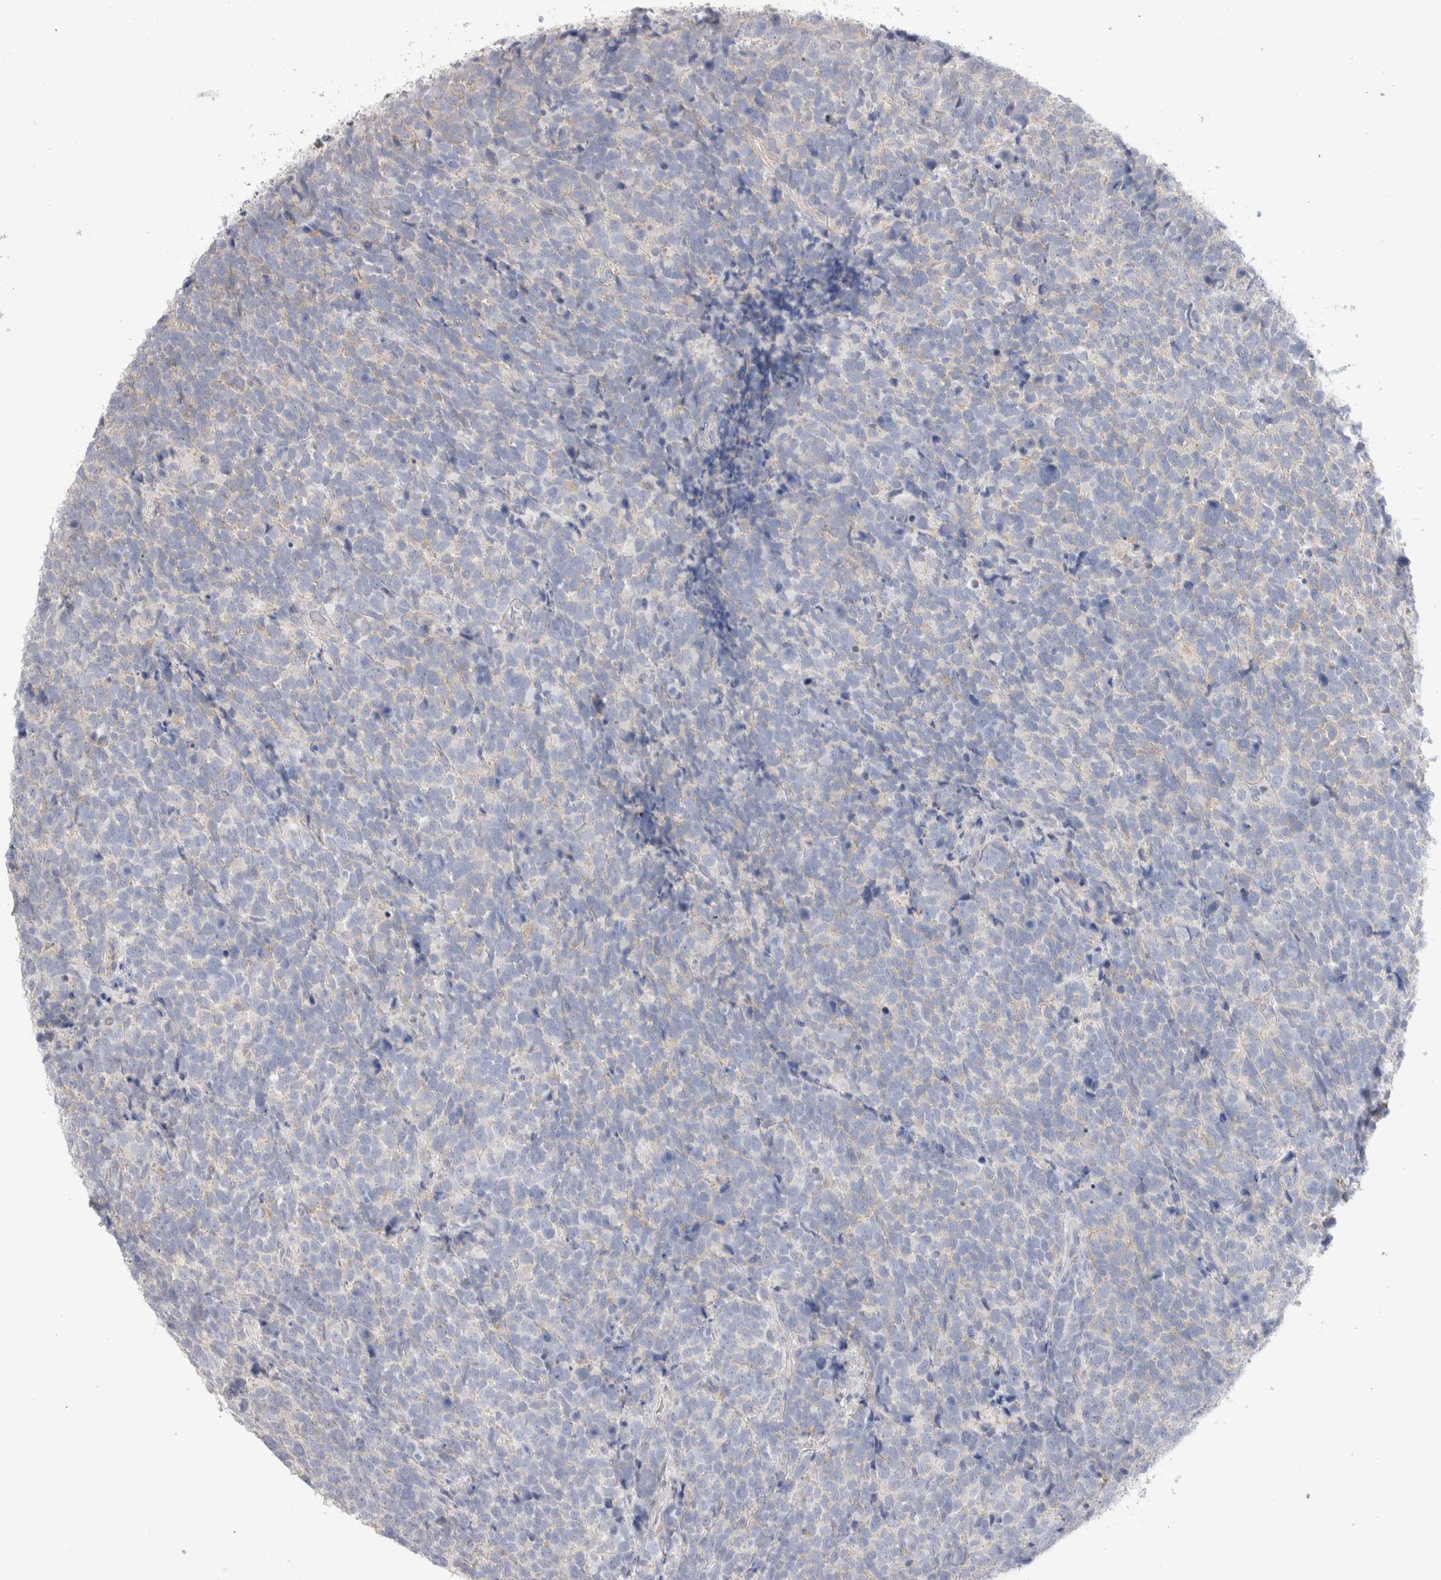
{"staining": {"intensity": "weak", "quantity": "<25%", "location": "cytoplasmic/membranous"}, "tissue": "urothelial cancer", "cell_type": "Tumor cells", "image_type": "cancer", "snomed": [{"axis": "morphology", "description": "Urothelial carcinoma, High grade"}, {"axis": "topography", "description": "Urinary bladder"}], "caption": "Tumor cells show no significant staining in urothelial cancer.", "gene": "DMD", "patient": {"sex": "female", "age": 82}}